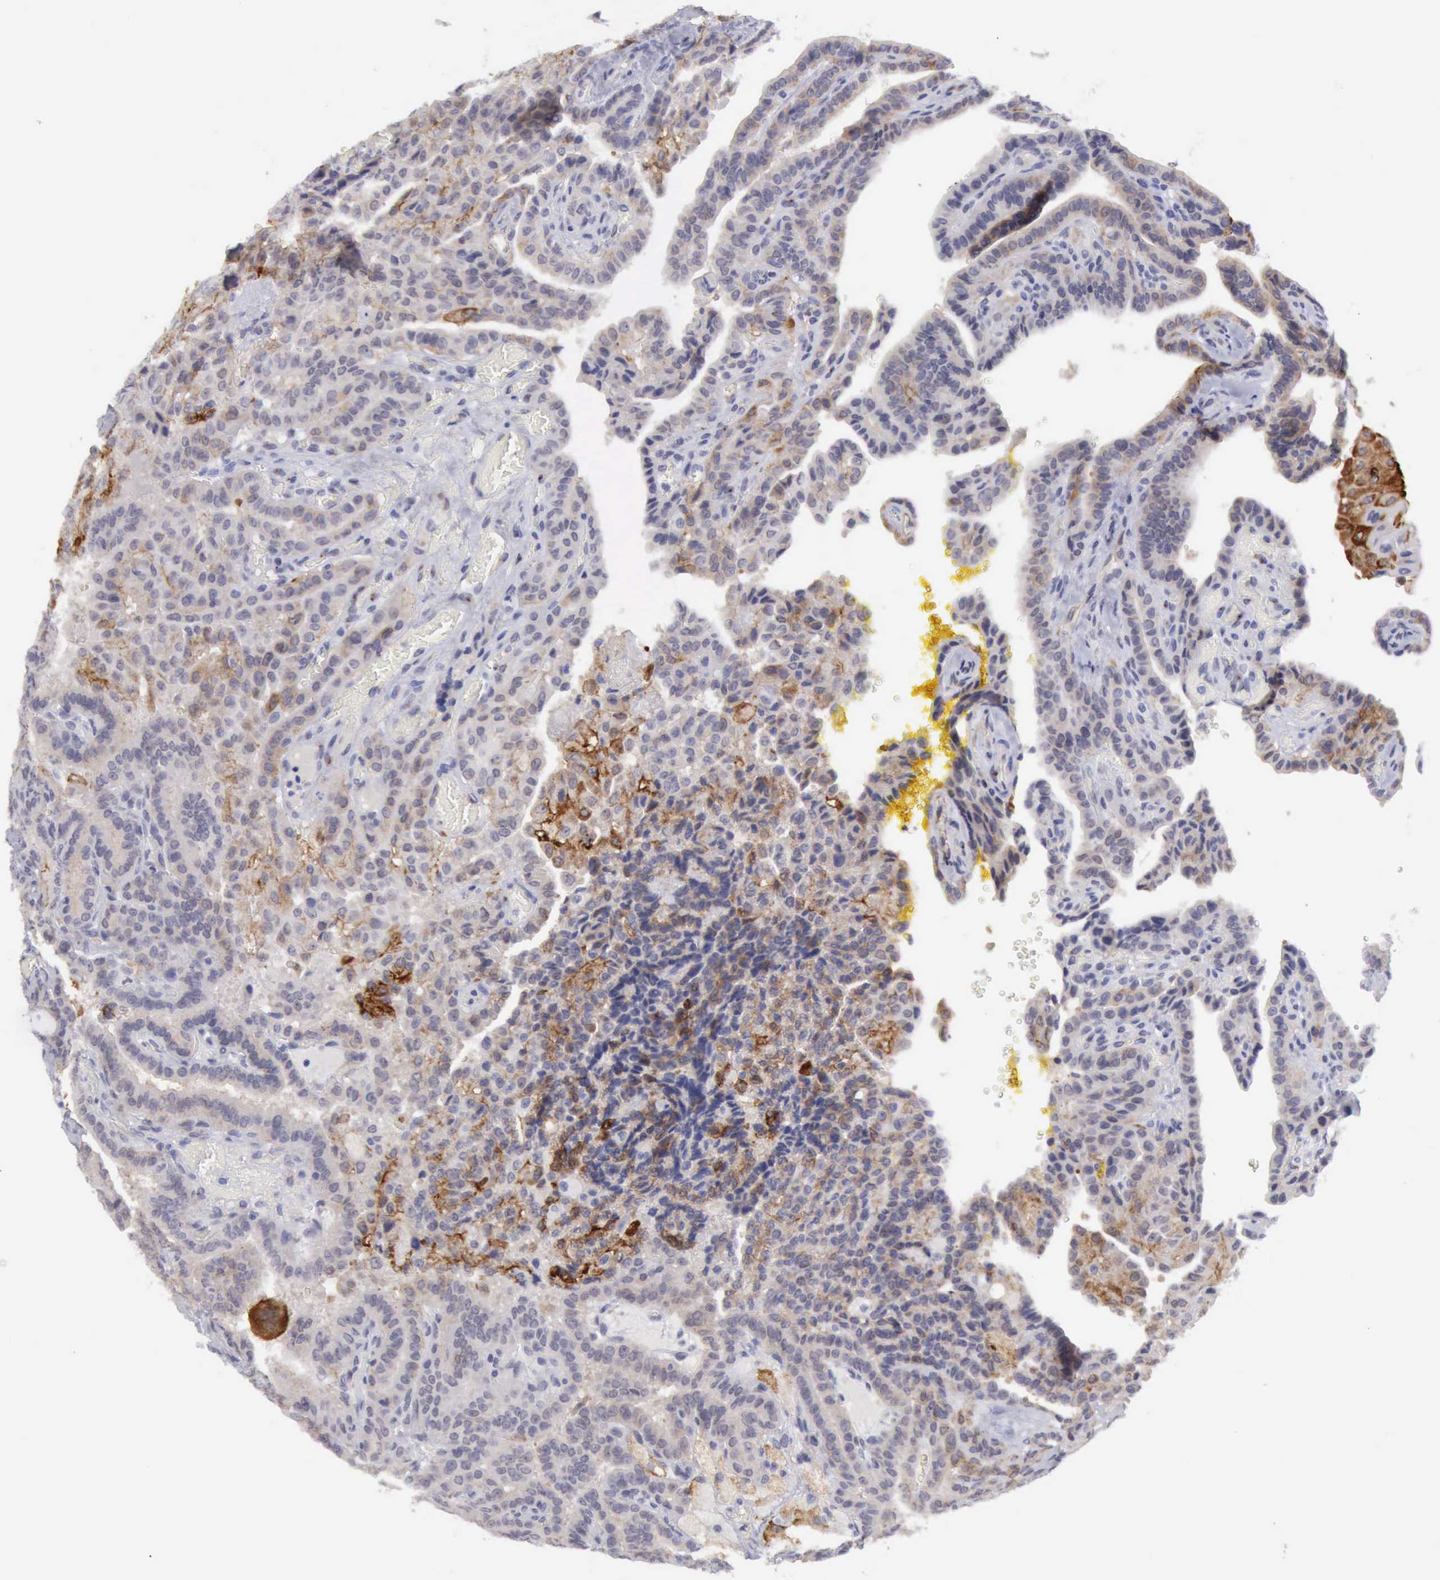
{"staining": {"intensity": "moderate", "quantity": "<25%", "location": "cytoplasmic/membranous"}, "tissue": "thyroid cancer", "cell_type": "Tumor cells", "image_type": "cancer", "snomed": [{"axis": "morphology", "description": "Papillary adenocarcinoma, NOS"}, {"axis": "topography", "description": "Thyroid gland"}], "caption": "Immunohistochemical staining of papillary adenocarcinoma (thyroid) shows low levels of moderate cytoplasmic/membranous expression in approximately <25% of tumor cells.", "gene": "TFRC", "patient": {"sex": "male", "age": 87}}